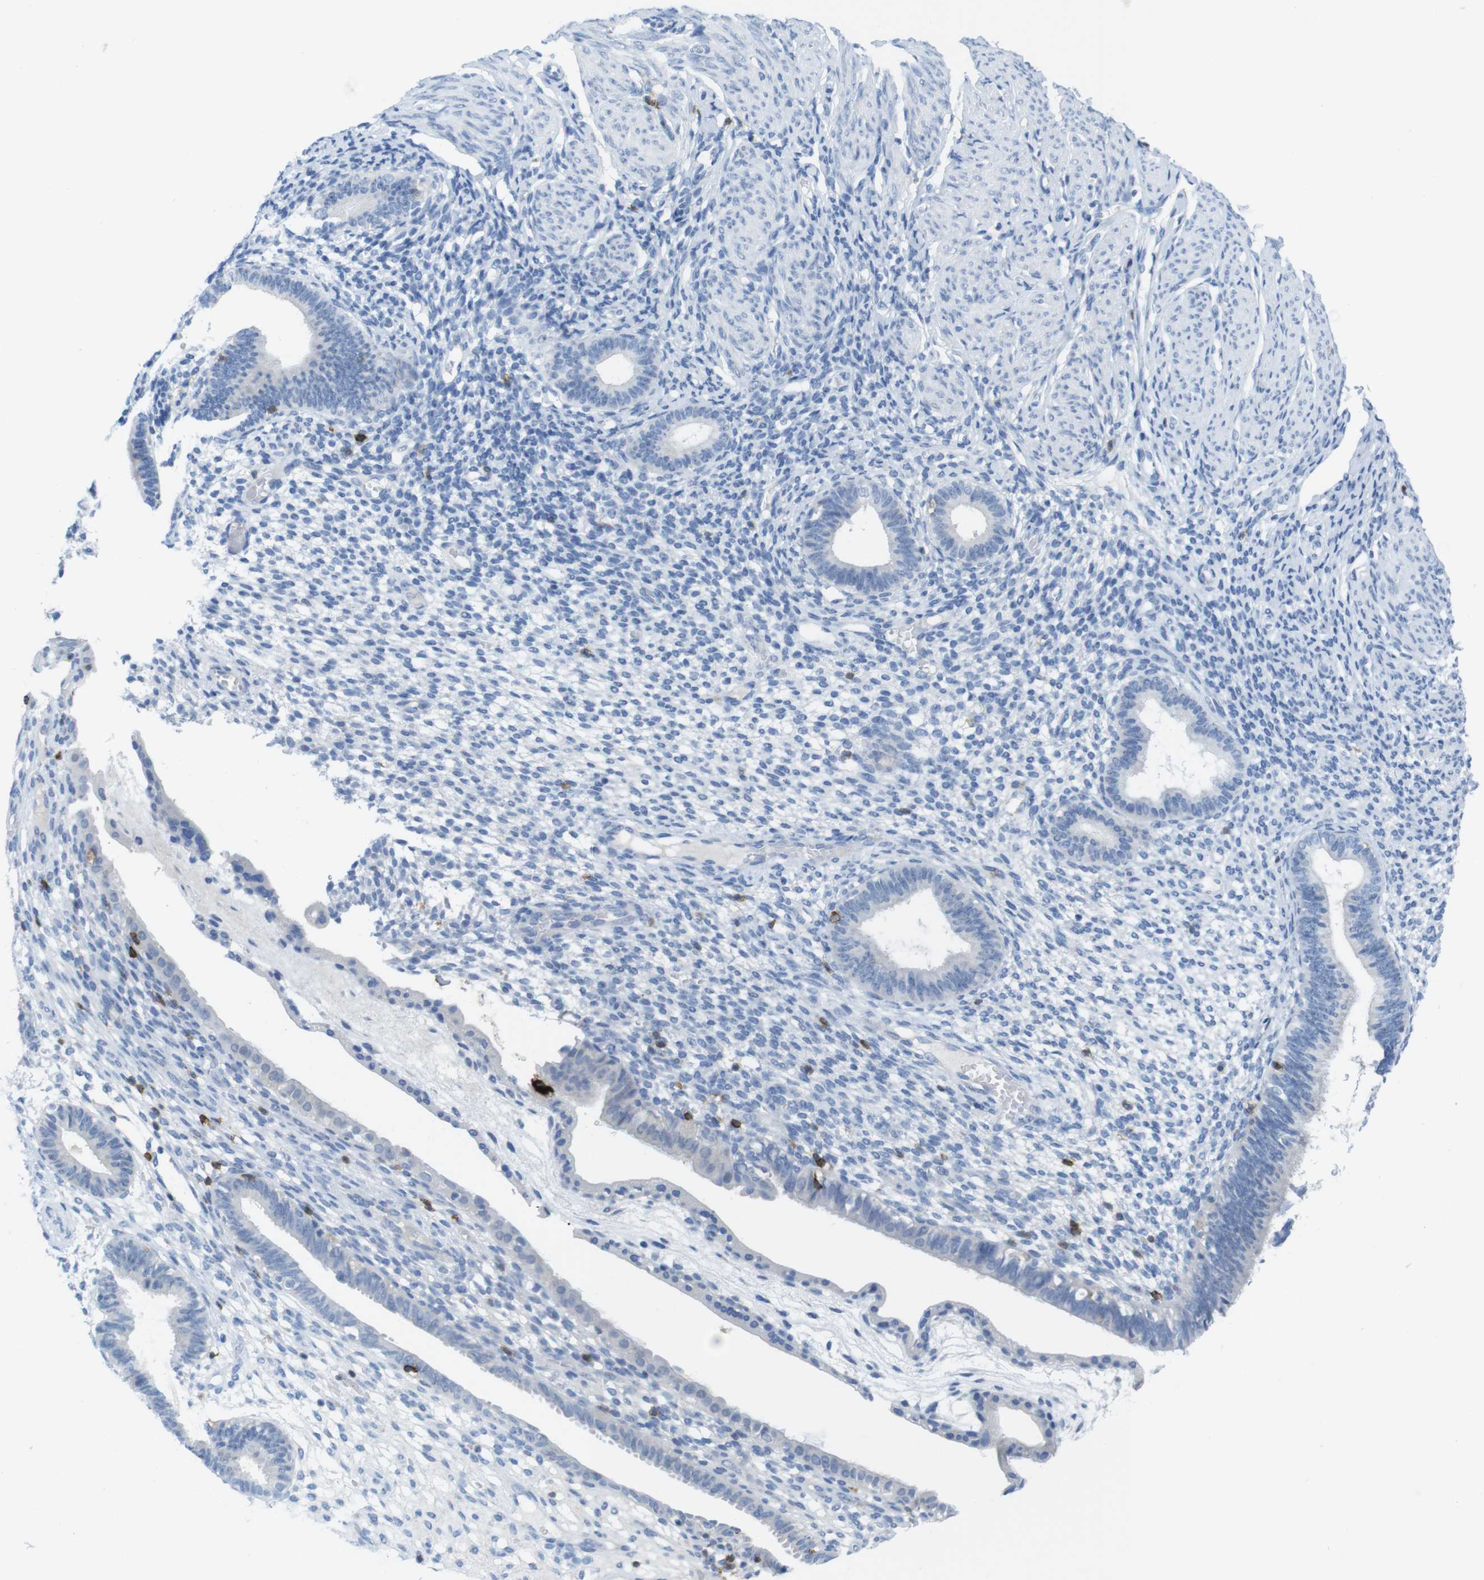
{"staining": {"intensity": "negative", "quantity": "none", "location": "none"}, "tissue": "endometrium", "cell_type": "Cells in endometrial stroma", "image_type": "normal", "snomed": [{"axis": "morphology", "description": "Normal tissue, NOS"}, {"axis": "topography", "description": "Endometrium"}], "caption": "A high-resolution photomicrograph shows immunohistochemistry staining of benign endometrium, which displays no significant staining in cells in endometrial stroma. Nuclei are stained in blue.", "gene": "CD5", "patient": {"sex": "female", "age": 61}}